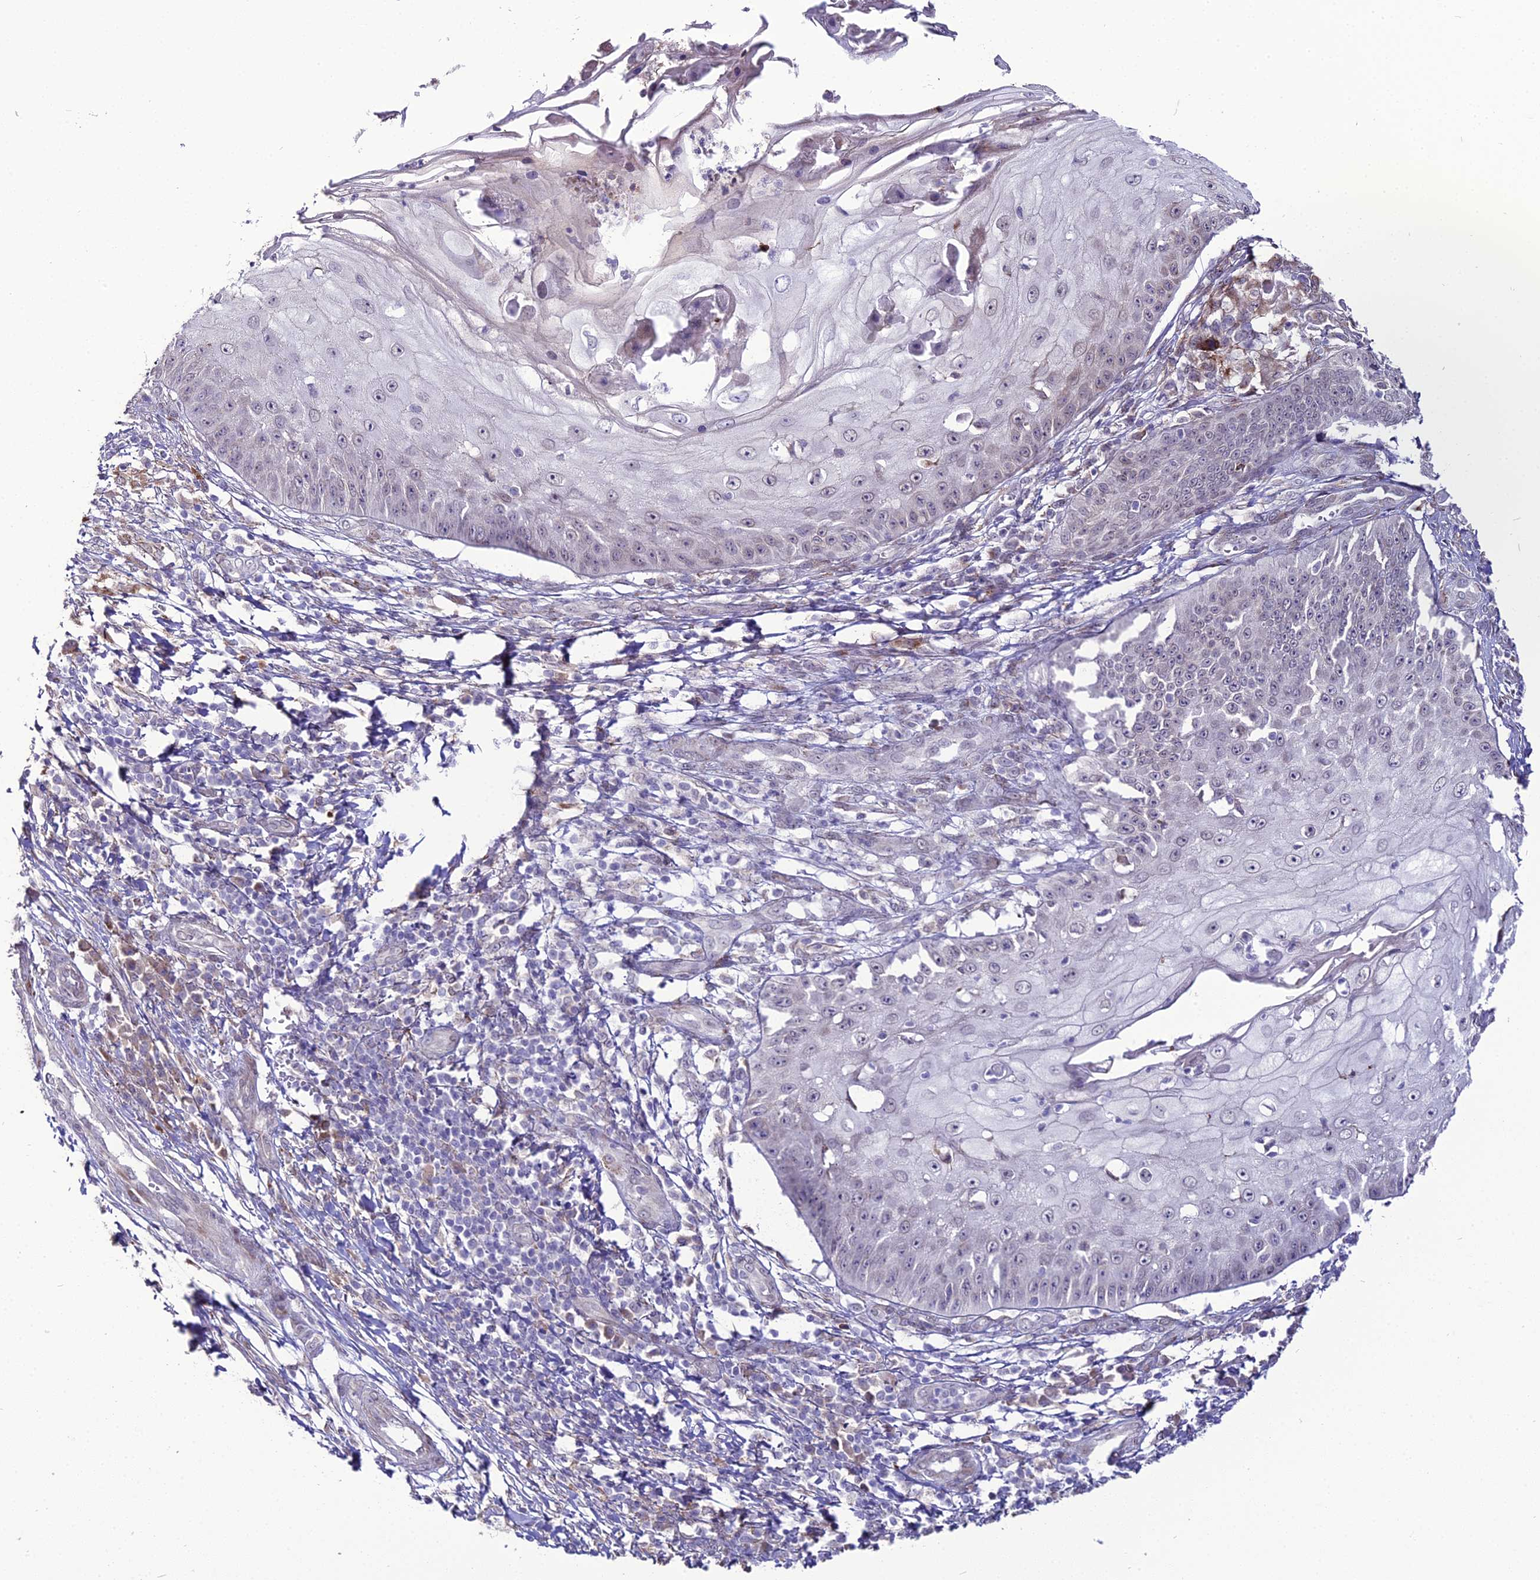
{"staining": {"intensity": "negative", "quantity": "none", "location": "none"}, "tissue": "skin cancer", "cell_type": "Tumor cells", "image_type": "cancer", "snomed": [{"axis": "morphology", "description": "Squamous cell carcinoma, NOS"}, {"axis": "topography", "description": "Skin"}], "caption": "DAB (3,3'-diaminobenzidine) immunohistochemical staining of human skin cancer (squamous cell carcinoma) displays no significant staining in tumor cells.", "gene": "TROAP", "patient": {"sex": "male", "age": 70}}